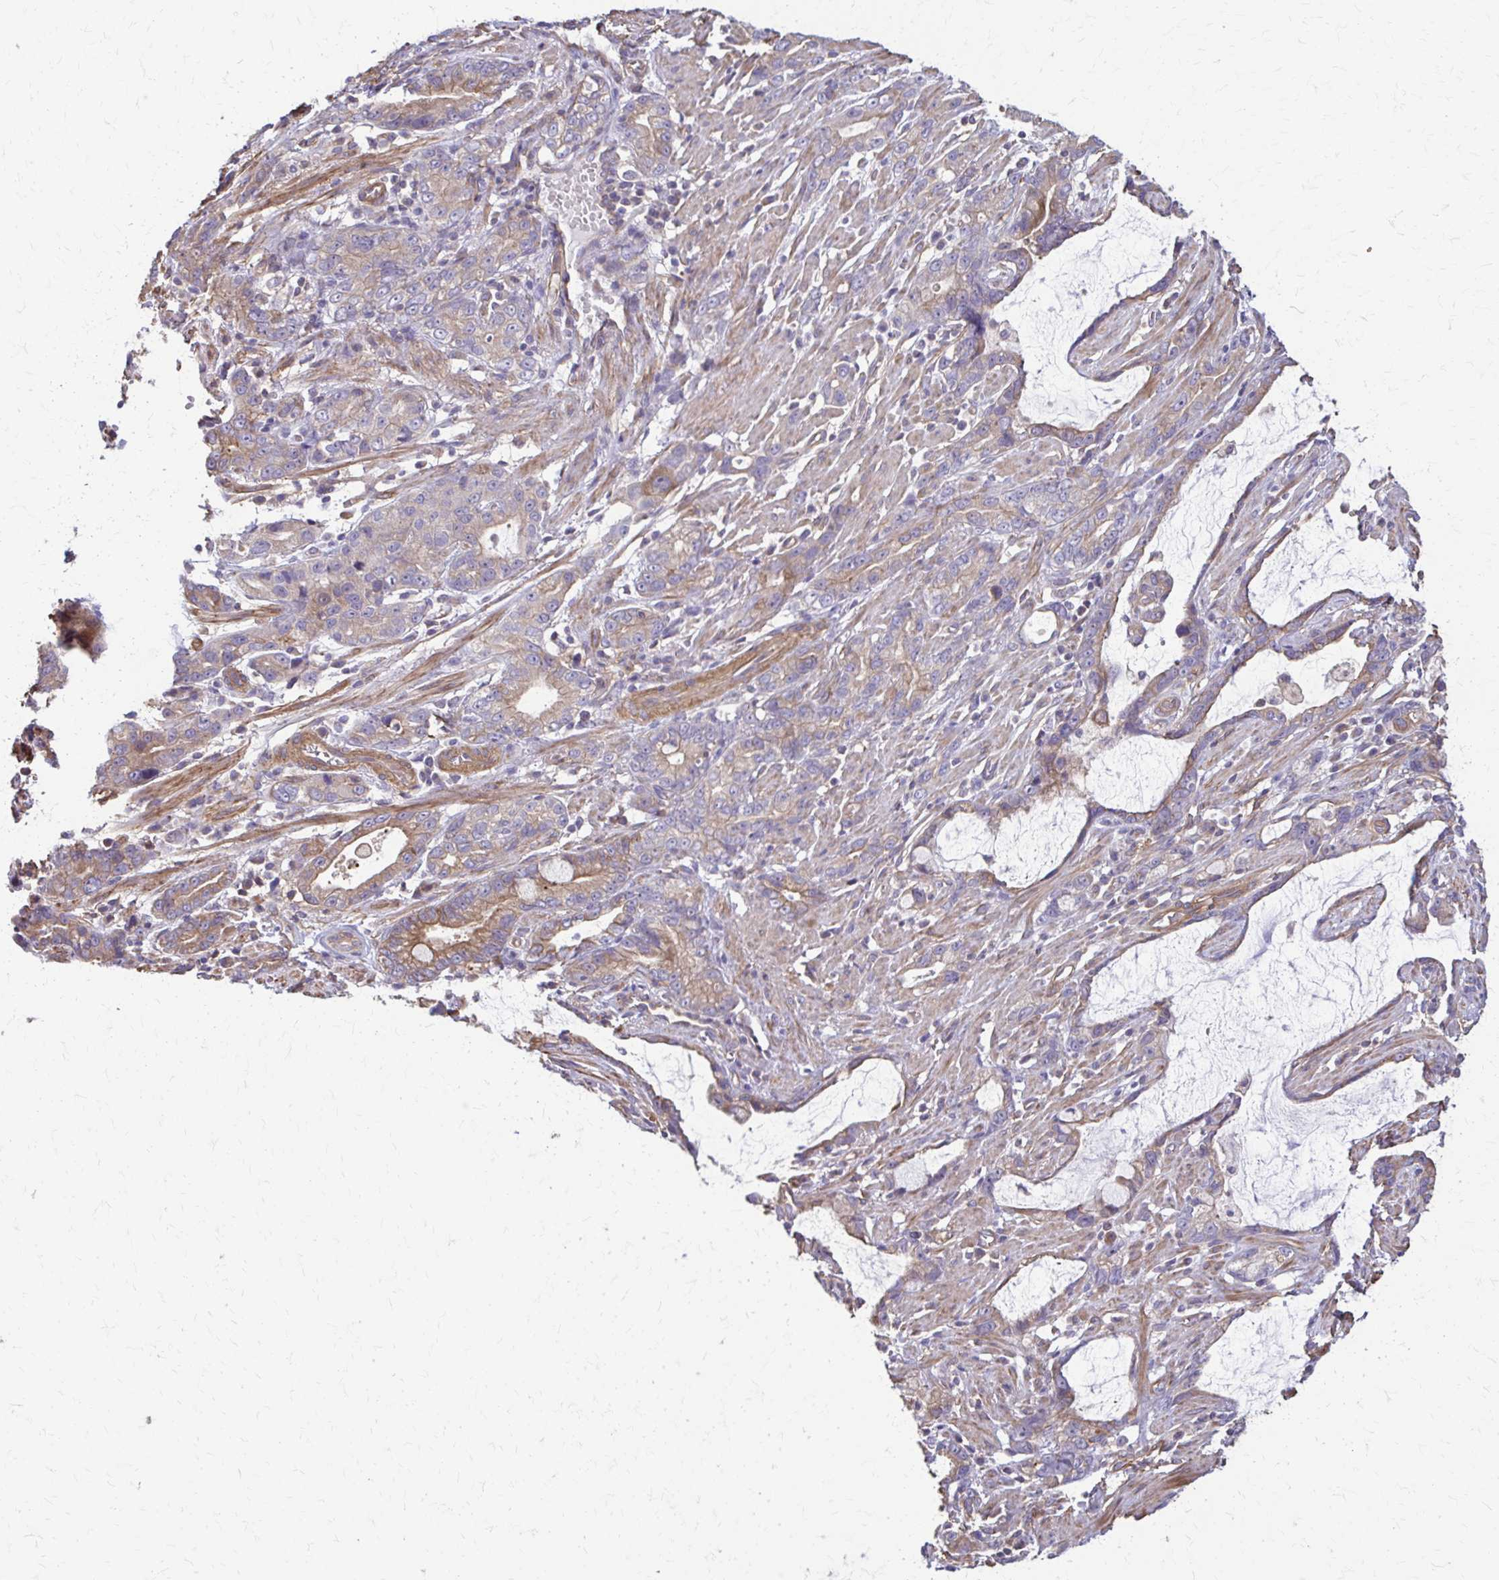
{"staining": {"intensity": "moderate", "quantity": "25%-75%", "location": "cytoplasmic/membranous"}, "tissue": "stomach cancer", "cell_type": "Tumor cells", "image_type": "cancer", "snomed": [{"axis": "morphology", "description": "Adenocarcinoma, NOS"}, {"axis": "topography", "description": "Stomach"}], "caption": "A brown stain labels moderate cytoplasmic/membranous positivity of a protein in stomach adenocarcinoma tumor cells. Immunohistochemistry stains the protein in brown and the nuclei are stained blue.", "gene": "DSP", "patient": {"sex": "male", "age": 55}}